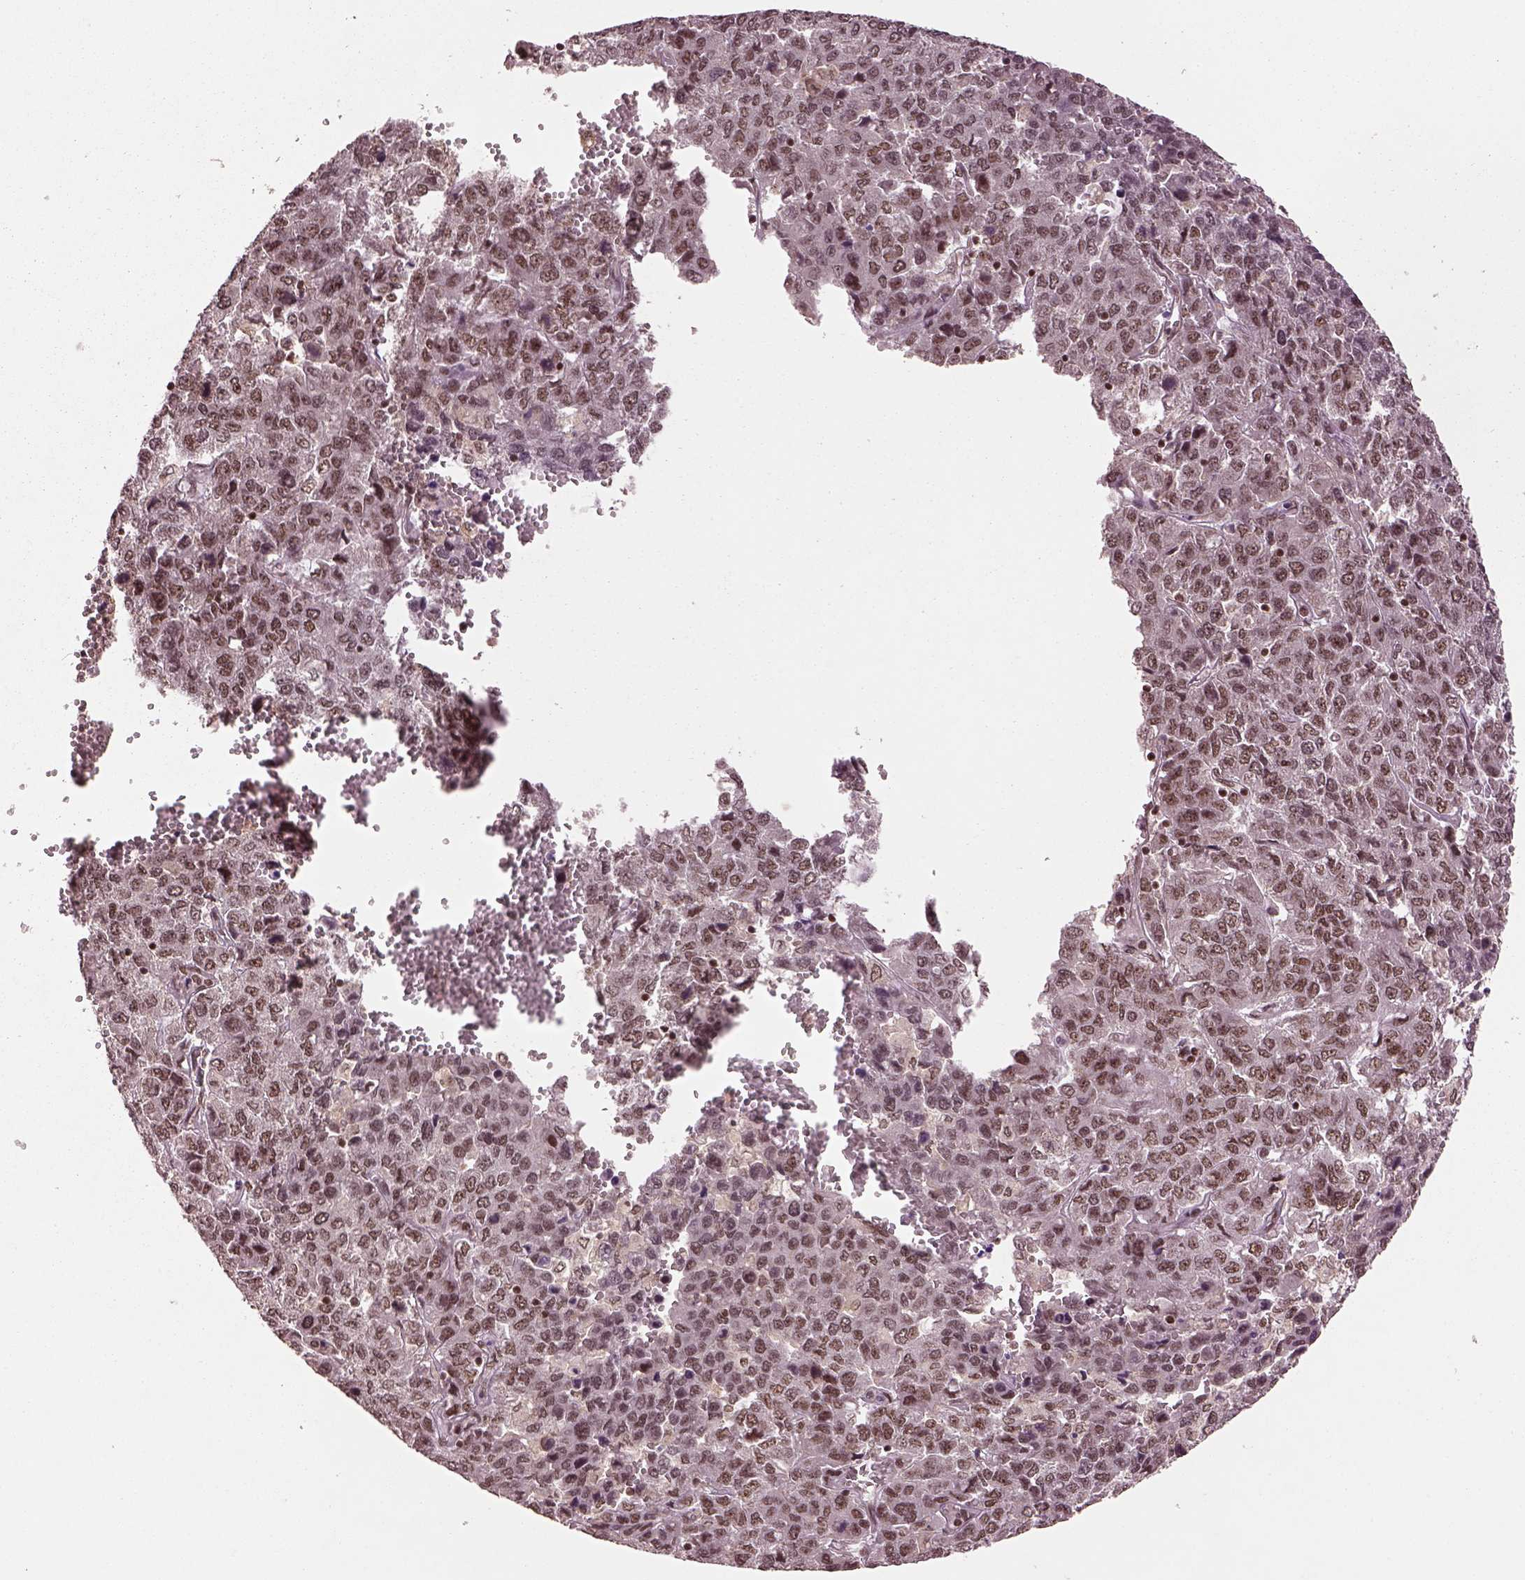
{"staining": {"intensity": "moderate", "quantity": ">75%", "location": "nuclear"}, "tissue": "liver cancer", "cell_type": "Tumor cells", "image_type": "cancer", "snomed": [{"axis": "morphology", "description": "Carcinoma, Hepatocellular, NOS"}, {"axis": "topography", "description": "Liver"}], "caption": "The micrograph shows a brown stain indicating the presence of a protein in the nuclear of tumor cells in liver hepatocellular carcinoma.", "gene": "BRD9", "patient": {"sex": "male", "age": 69}}